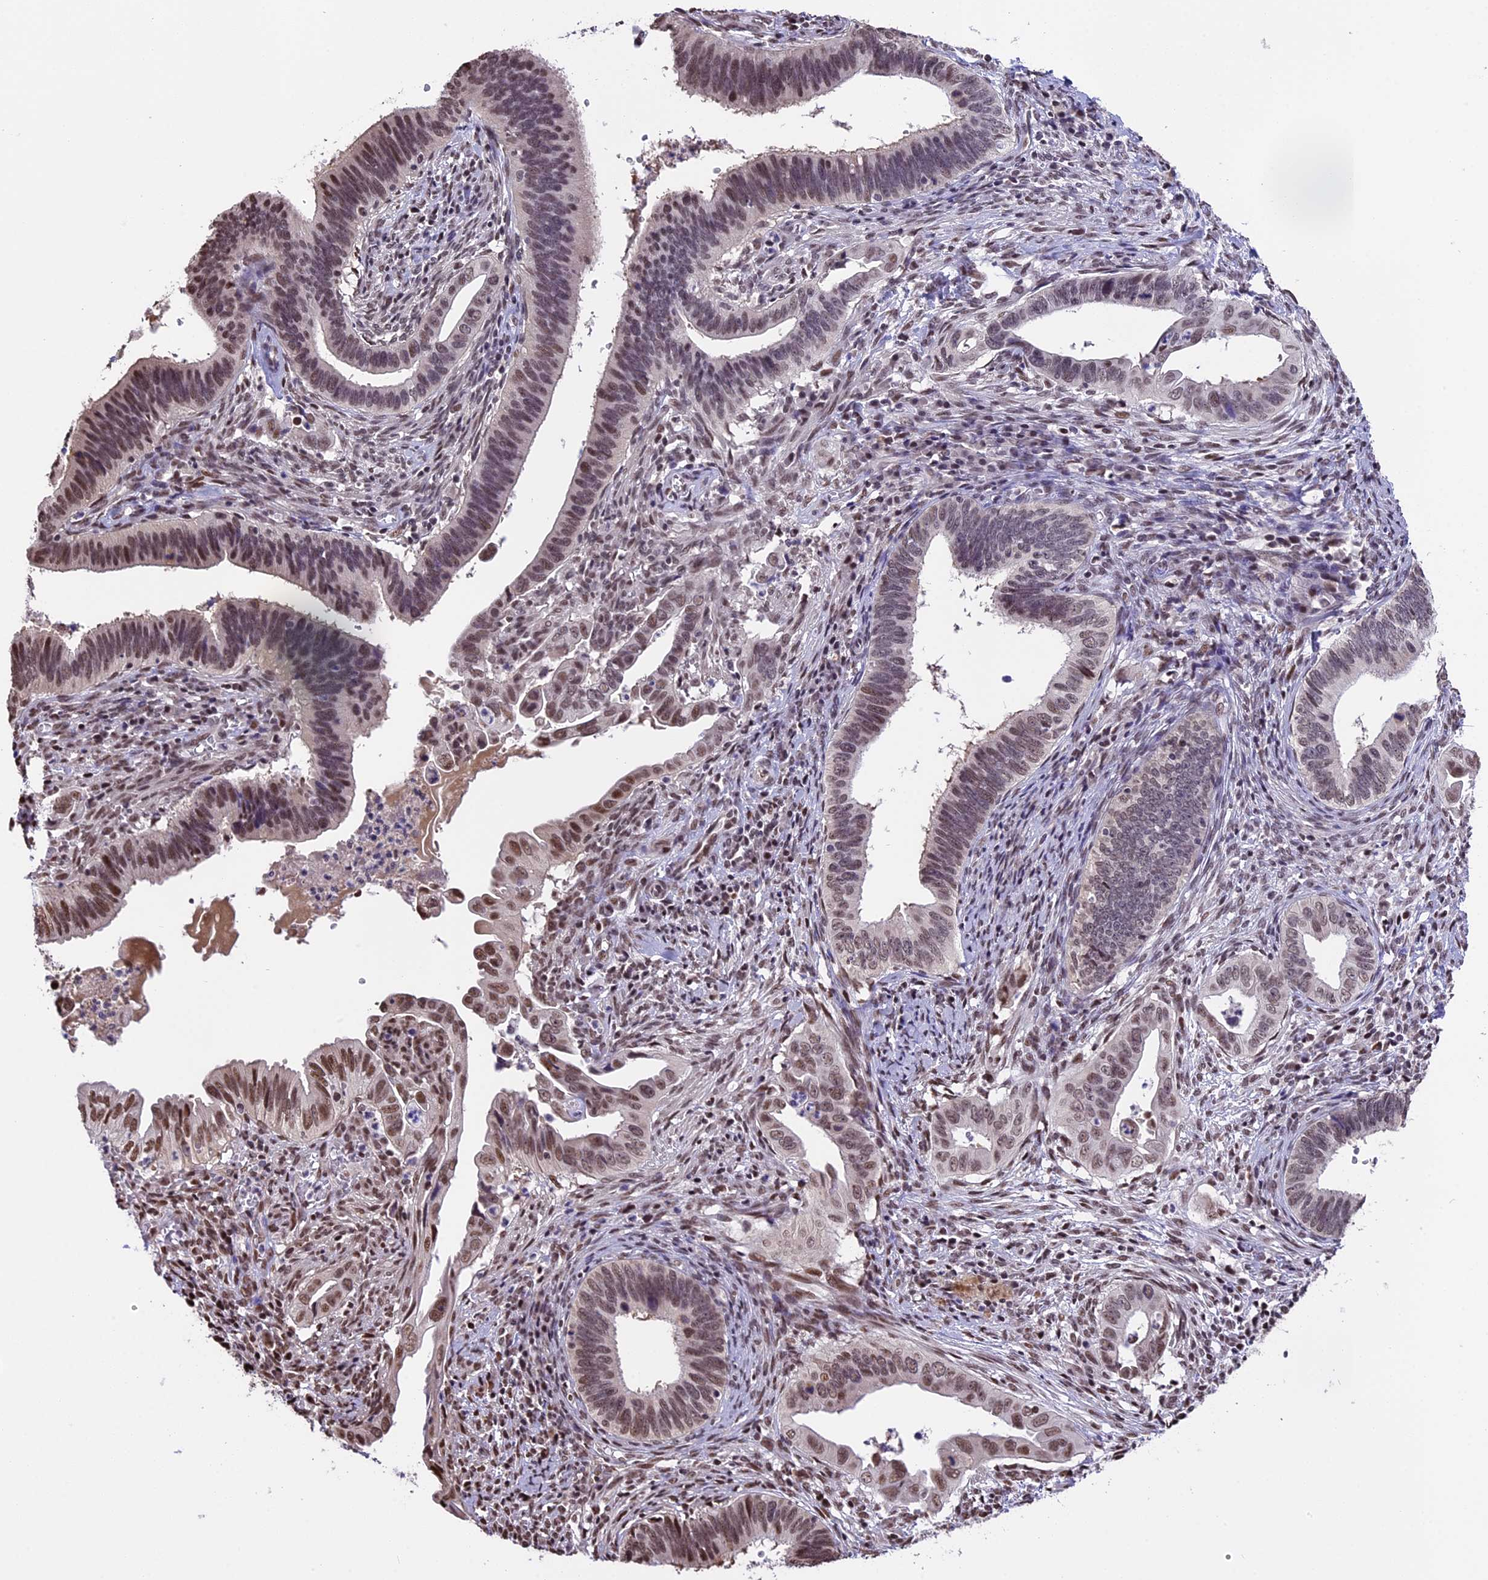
{"staining": {"intensity": "moderate", "quantity": ">75%", "location": "nuclear"}, "tissue": "cervical cancer", "cell_type": "Tumor cells", "image_type": "cancer", "snomed": [{"axis": "morphology", "description": "Adenocarcinoma, NOS"}, {"axis": "topography", "description": "Cervix"}], "caption": "Cervical cancer (adenocarcinoma) stained for a protein demonstrates moderate nuclear positivity in tumor cells. The protein is stained brown, and the nuclei are stained in blue (DAB (3,3'-diaminobenzidine) IHC with brightfield microscopy, high magnification).", "gene": "POLR3E", "patient": {"sex": "female", "age": 42}}